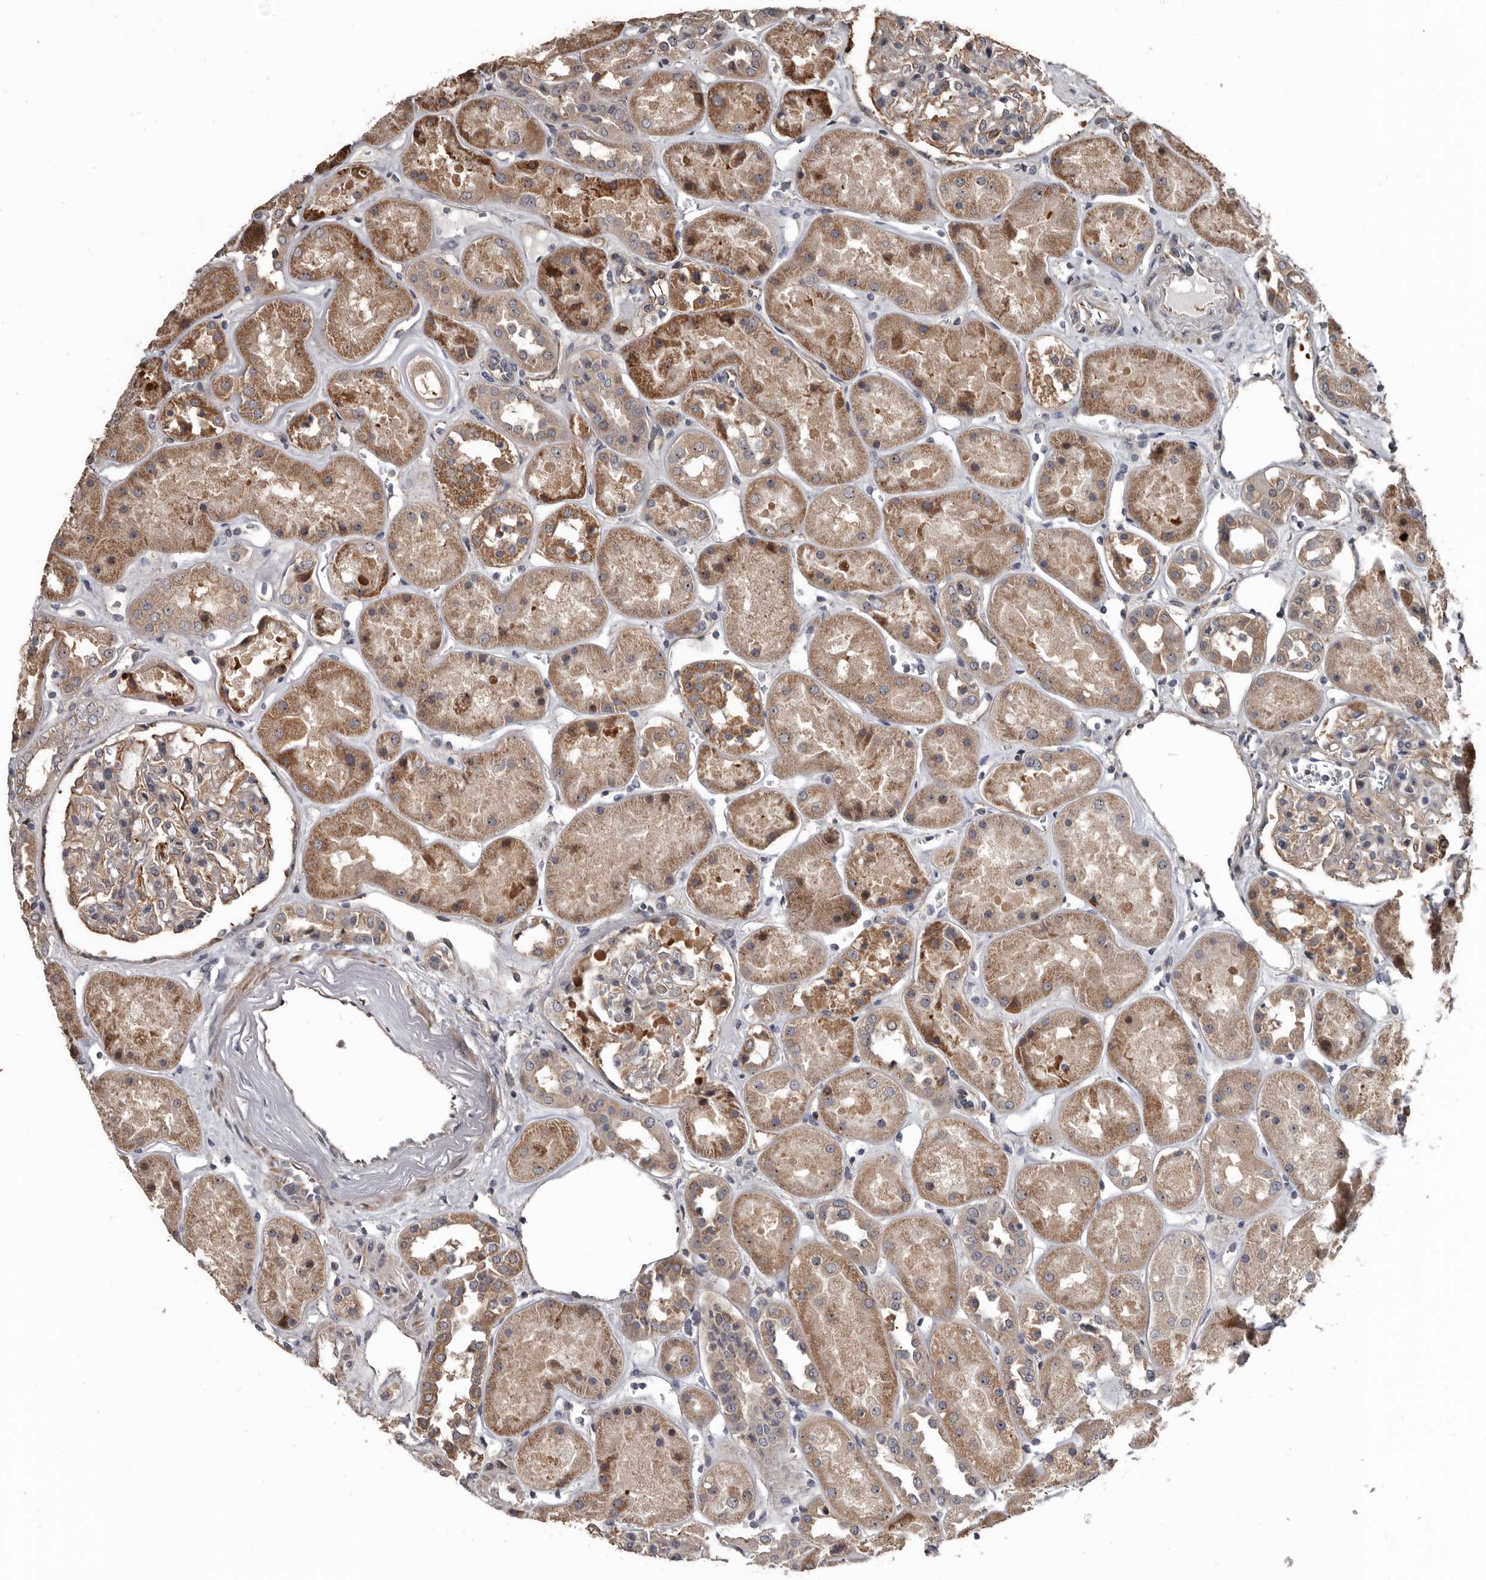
{"staining": {"intensity": "moderate", "quantity": "25%-75%", "location": "cytoplasmic/membranous"}, "tissue": "kidney", "cell_type": "Cells in glomeruli", "image_type": "normal", "snomed": [{"axis": "morphology", "description": "Normal tissue, NOS"}, {"axis": "topography", "description": "Kidney"}], "caption": "The immunohistochemical stain labels moderate cytoplasmic/membranous expression in cells in glomeruli of benign kidney. (Brightfield microscopy of DAB IHC at high magnification).", "gene": "DHPS", "patient": {"sex": "male", "age": 70}}